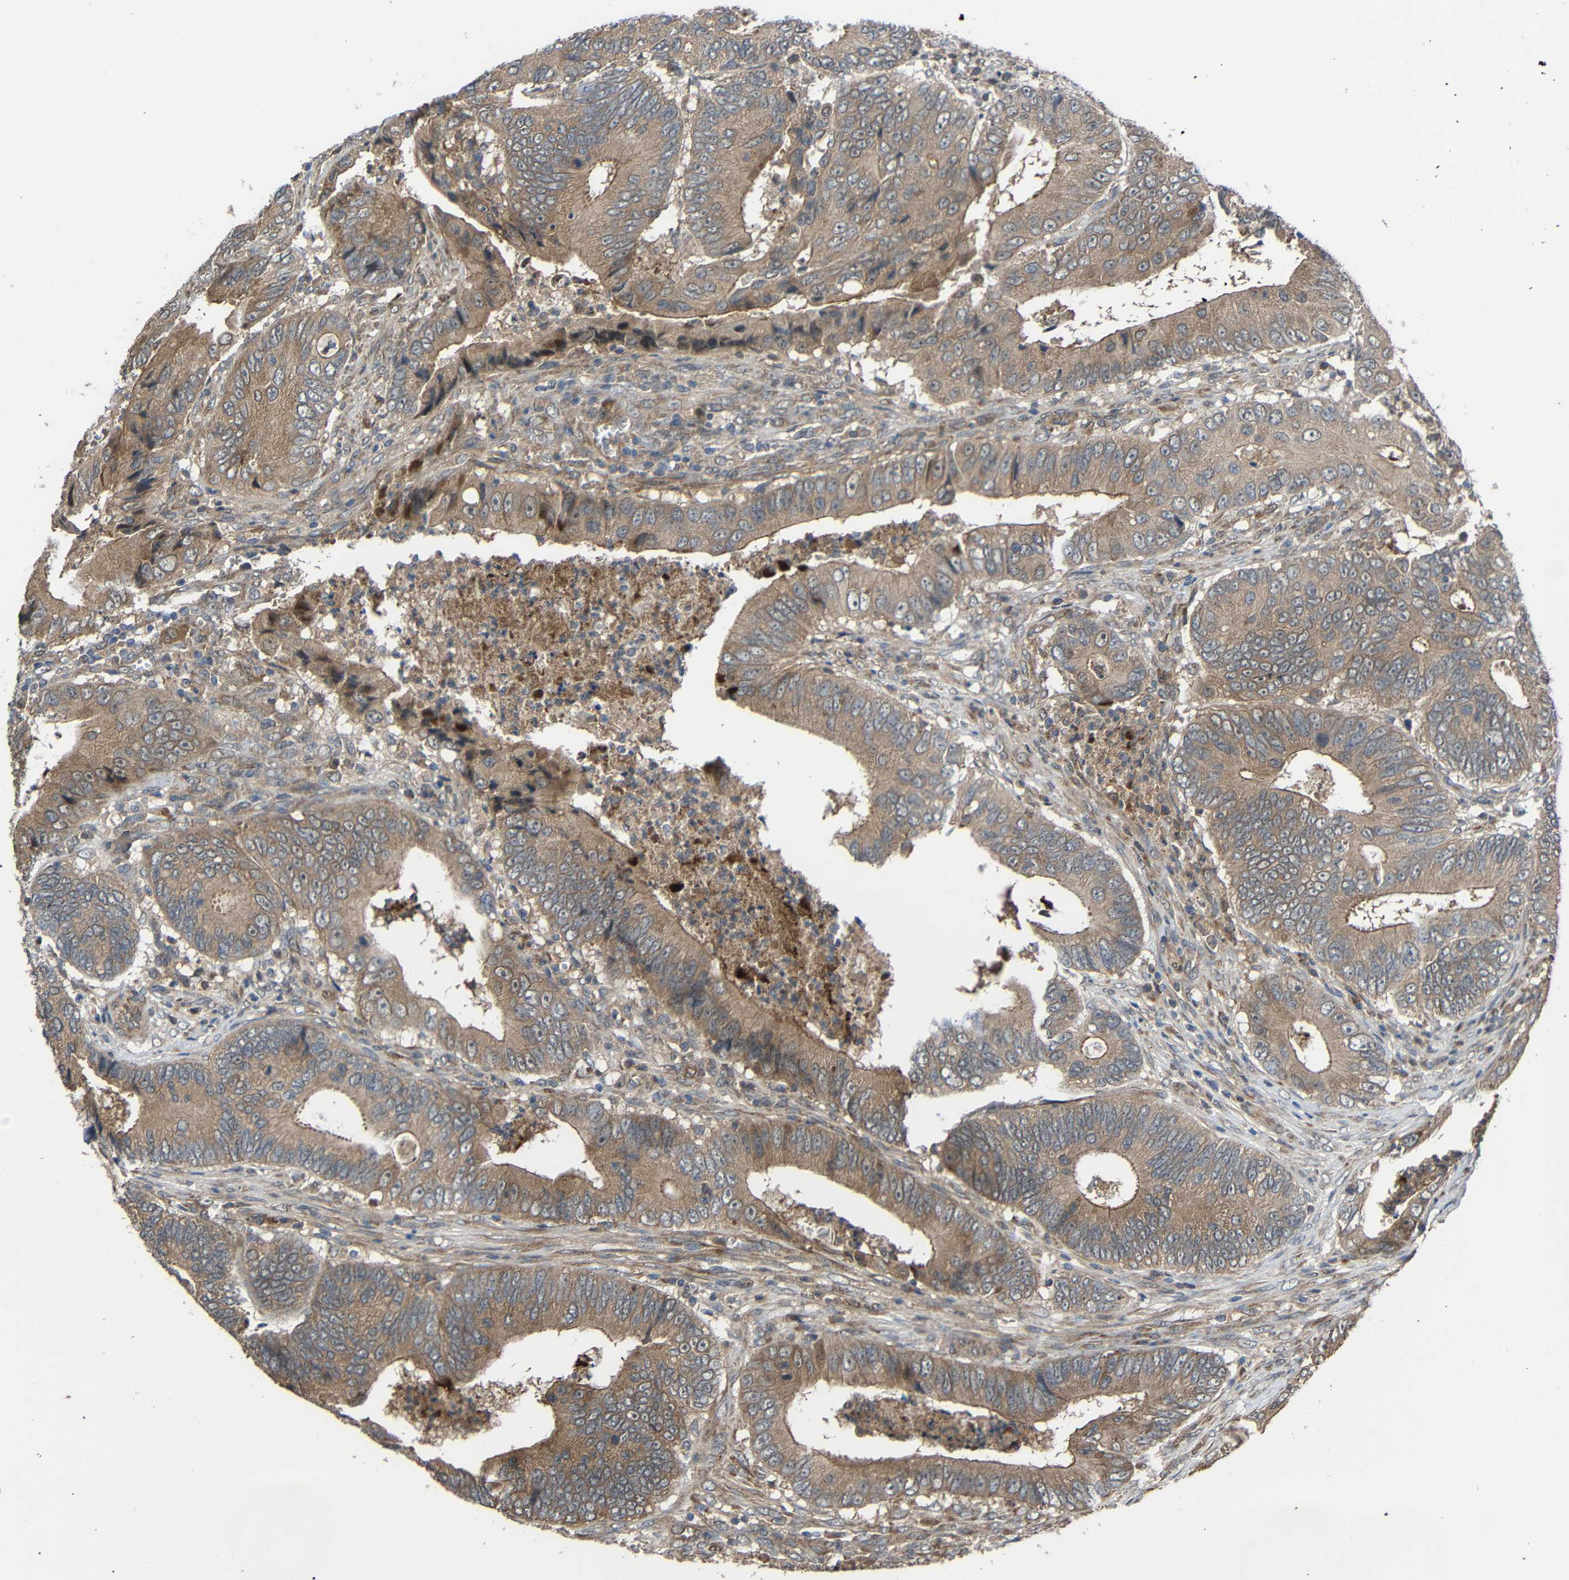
{"staining": {"intensity": "moderate", "quantity": ">75%", "location": "cytoplasmic/membranous"}, "tissue": "colorectal cancer", "cell_type": "Tumor cells", "image_type": "cancer", "snomed": [{"axis": "morphology", "description": "Inflammation, NOS"}, {"axis": "morphology", "description": "Adenocarcinoma, NOS"}, {"axis": "topography", "description": "Colon"}], "caption": "Brown immunohistochemical staining in human colorectal adenocarcinoma exhibits moderate cytoplasmic/membranous positivity in approximately >75% of tumor cells.", "gene": "CHST9", "patient": {"sex": "male", "age": 72}}